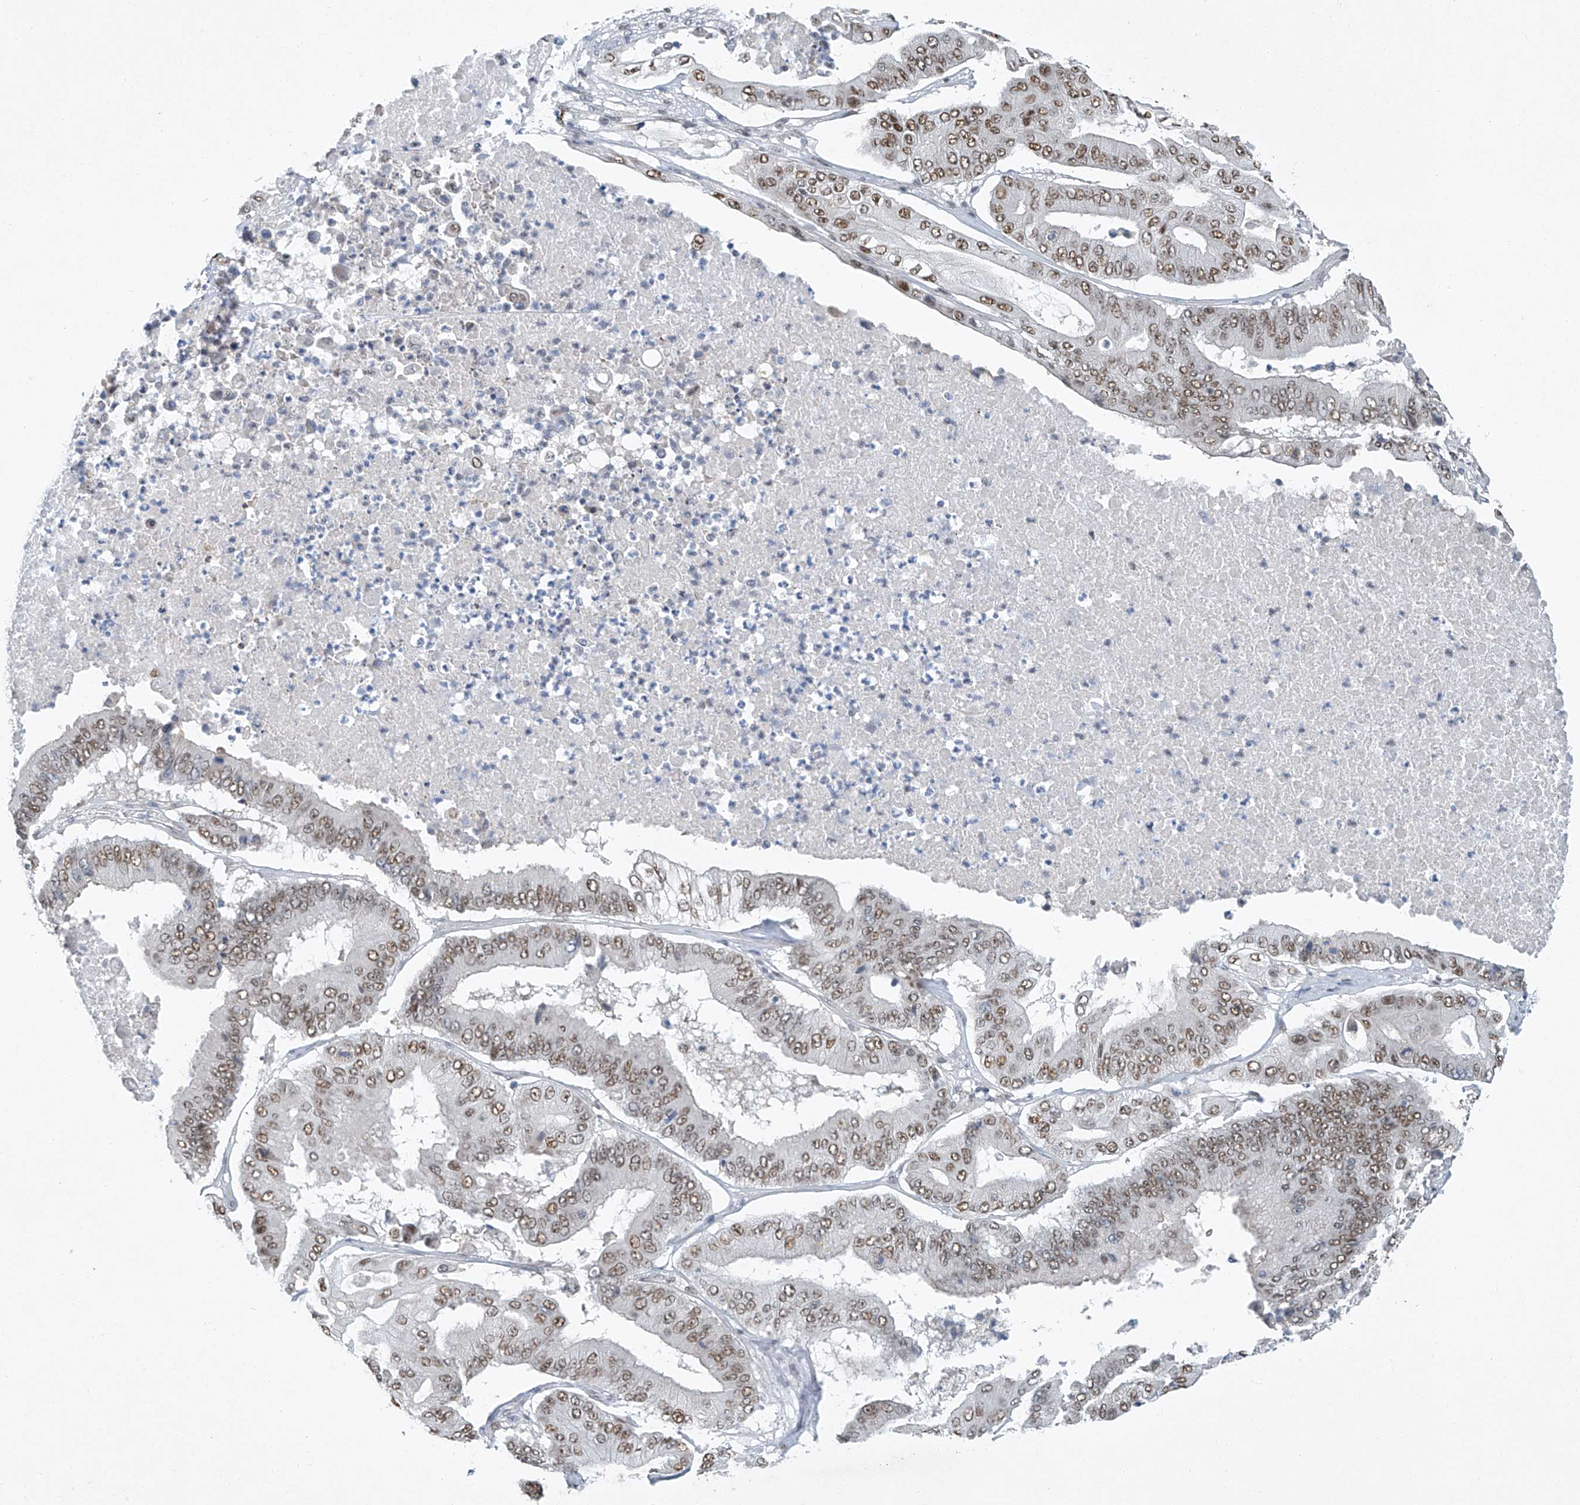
{"staining": {"intensity": "moderate", "quantity": ">75%", "location": "nuclear"}, "tissue": "pancreatic cancer", "cell_type": "Tumor cells", "image_type": "cancer", "snomed": [{"axis": "morphology", "description": "Adenocarcinoma, NOS"}, {"axis": "topography", "description": "Pancreas"}], "caption": "Pancreatic adenocarcinoma stained for a protein shows moderate nuclear positivity in tumor cells.", "gene": "TAF8", "patient": {"sex": "female", "age": 77}}